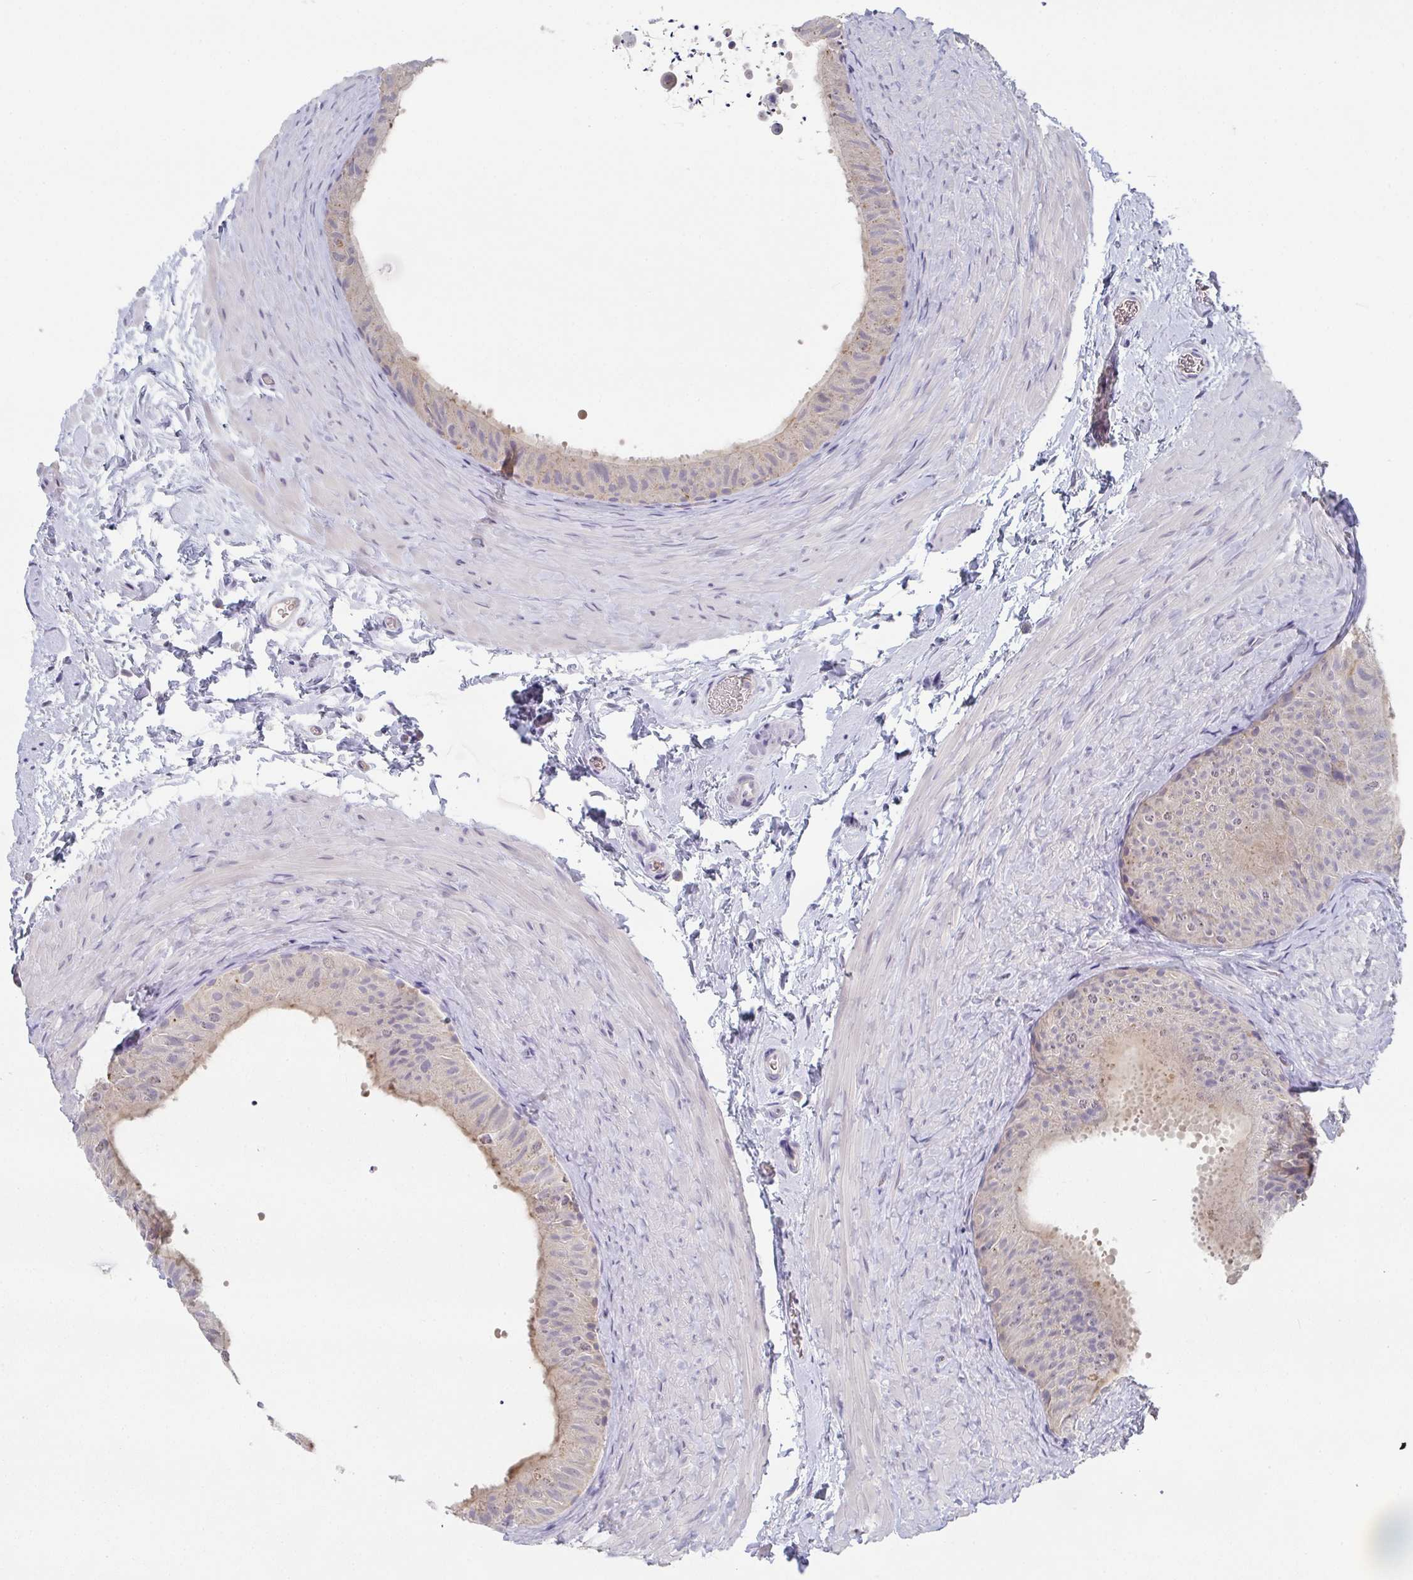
{"staining": {"intensity": "weak", "quantity": "25%-75%", "location": "cytoplasmic/membranous"}, "tissue": "epididymis", "cell_type": "Glandular cells", "image_type": "normal", "snomed": [{"axis": "morphology", "description": "Normal tissue, NOS"}, {"axis": "topography", "description": "Epididymis, spermatic cord, NOS"}, {"axis": "topography", "description": "Epididymis"}], "caption": "A brown stain shows weak cytoplasmic/membranous positivity of a protein in glandular cells of benign epididymis. (DAB IHC with brightfield microscopy, high magnification).", "gene": "CHMP5", "patient": {"sex": "male", "age": 31}}